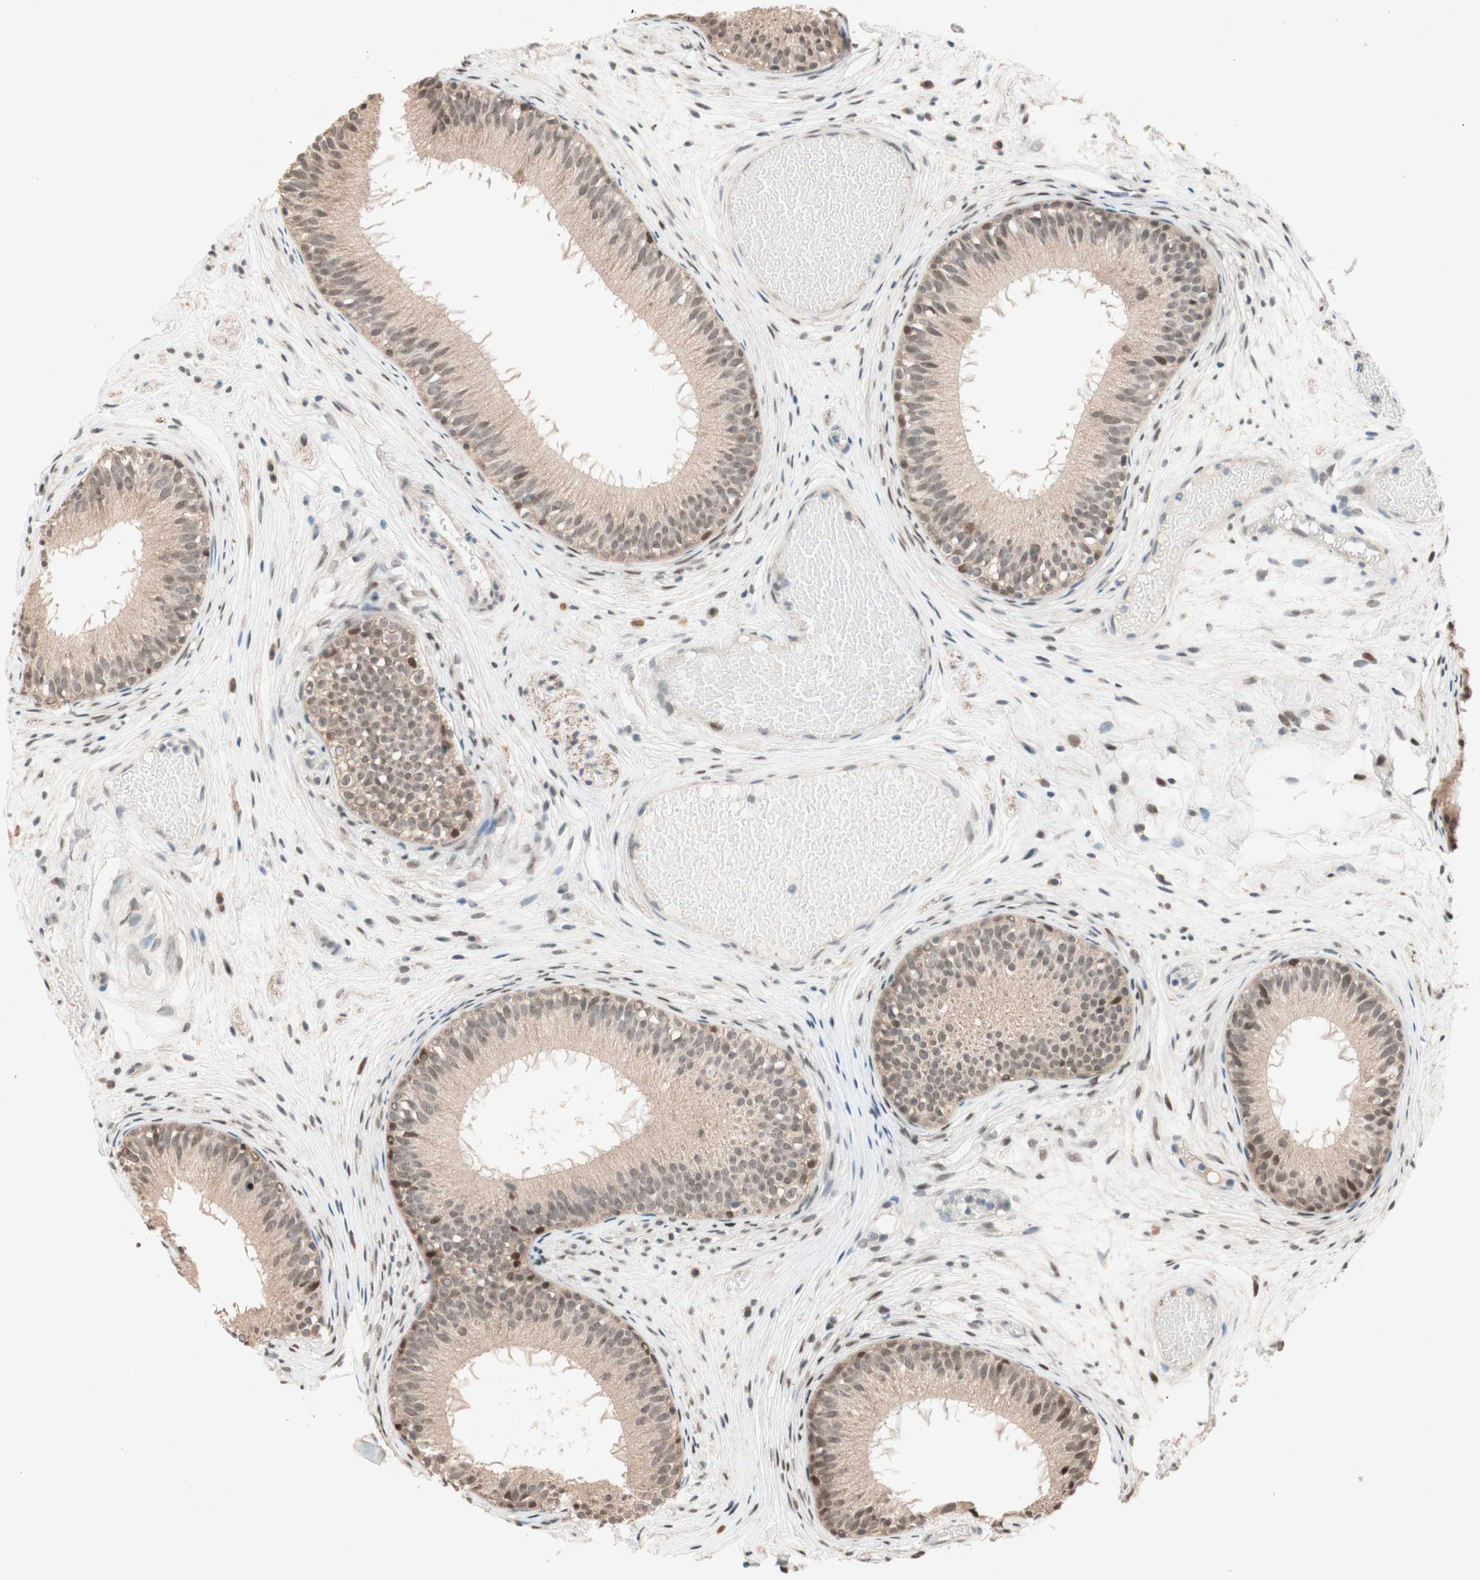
{"staining": {"intensity": "moderate", "quantity": ">75%", "location": "cytoplasmic/membranous"}, "tissue": "epididymis", "cell_type": "Glandular cells", "image_type": "normal", "snomed": [{"axis": "morphology", "description": "Normal tissue, NOS"}, {"axis": "morphology", "description": "Atrophy, NOS"}, {"axis": "topography", "description": "Testis"}, {"axis": "topography", "description": "Epididymis"}], "caption": "Human epididymis stained with a brown dye shows moderate cytoplasmic/membranous positive staining in about >75% of glandular cells.", "gene": "CCNC", "patient": {"sex": "male", "age": 18}}